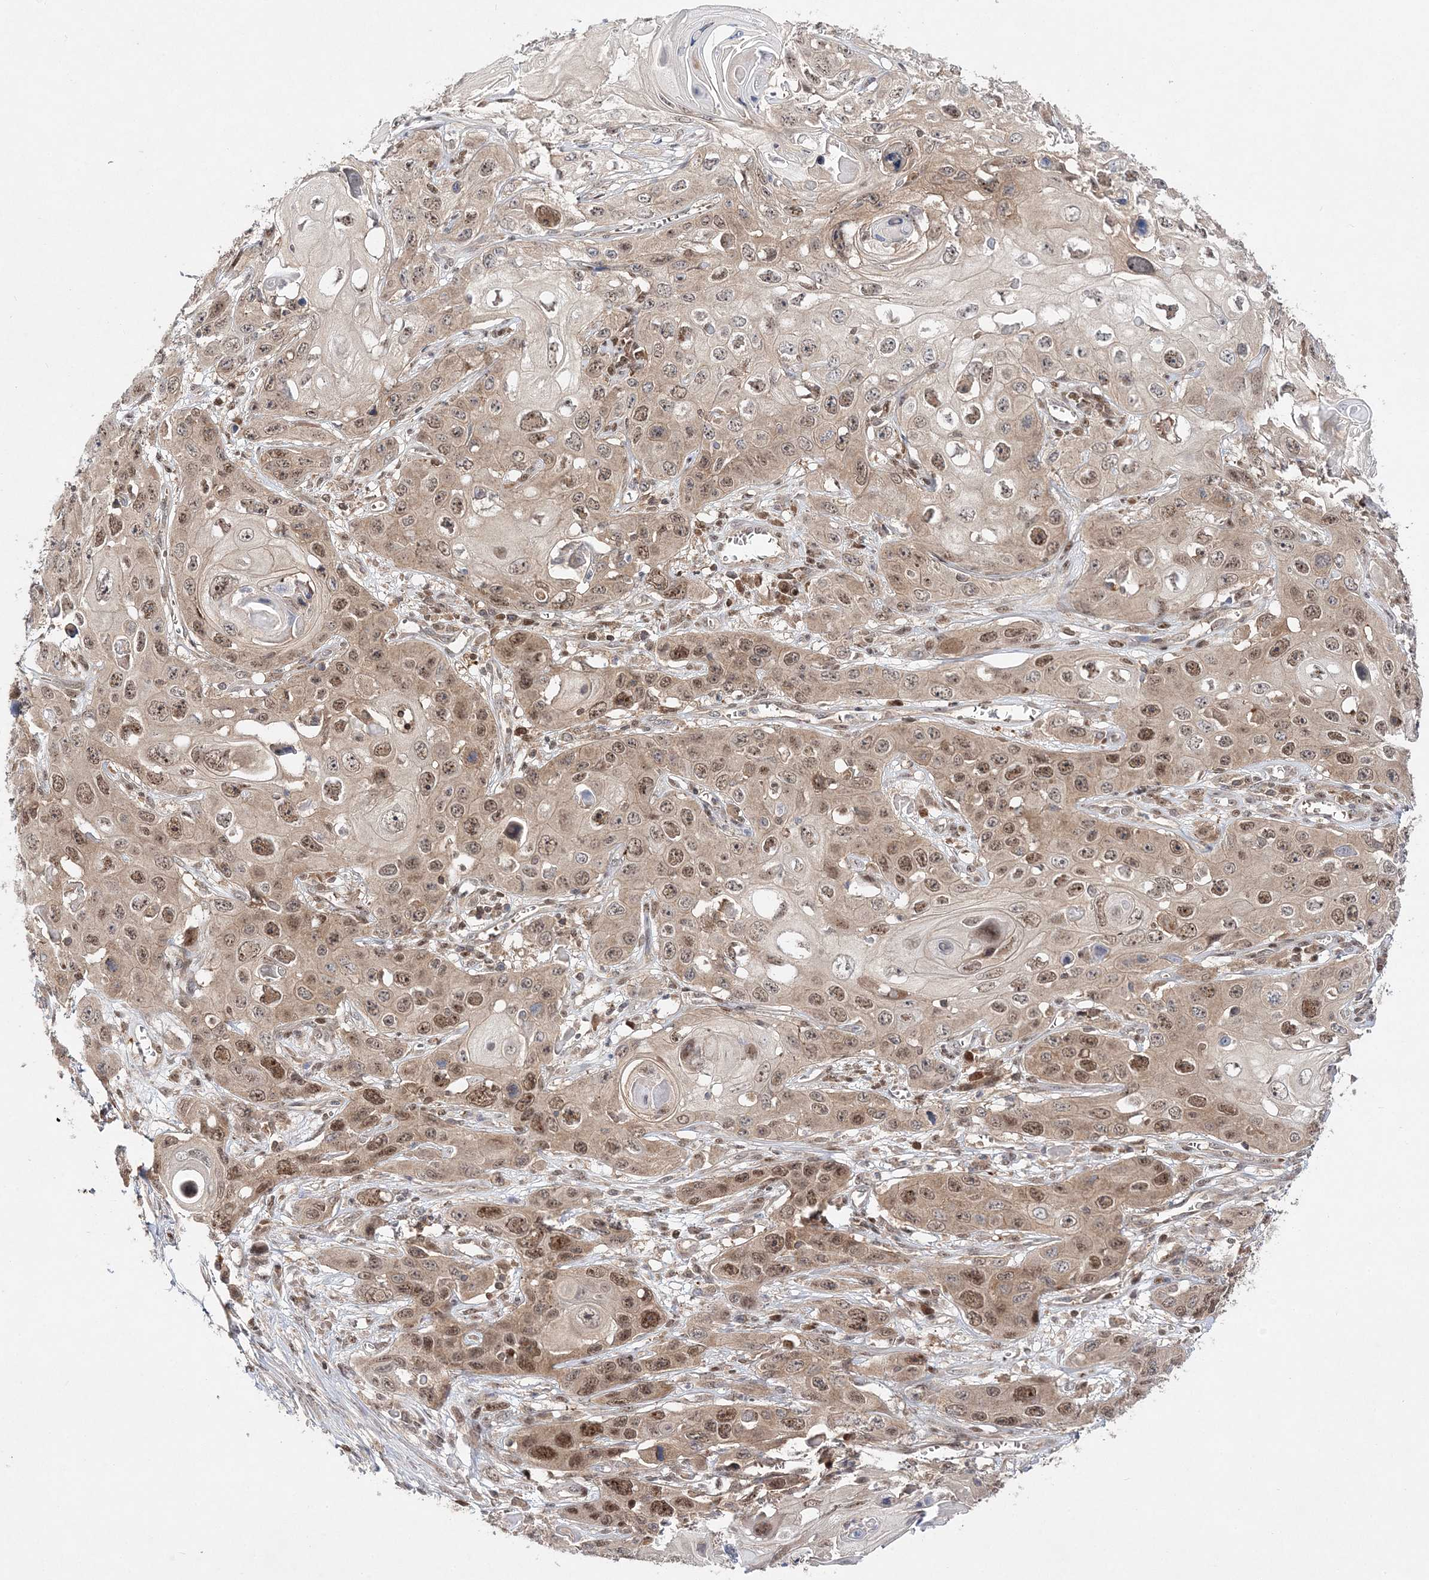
{"staining": {"intensity": "moderate", "quantity": ">75%", "location": "cytoplasmic/membranous,nuclear"}, "tissue": "skin cancer", "cell_type": "Tumor cells", "image_type": "cancer", "snomed": [{"axis": "morphology", "description": "Squamous cell carcinoma, NOS"}, {"axis": "topography", "description": "Skin"}], "caption": "Immunohistochemical staining of skin squamous cell carcinoma displays medium levels of moderate cytoplasmic/membranous and nuclear protein expression in about >75% of tumor cells.", "gene": "NIF3L1", "patient": {"sex": "male", "age": 55}}